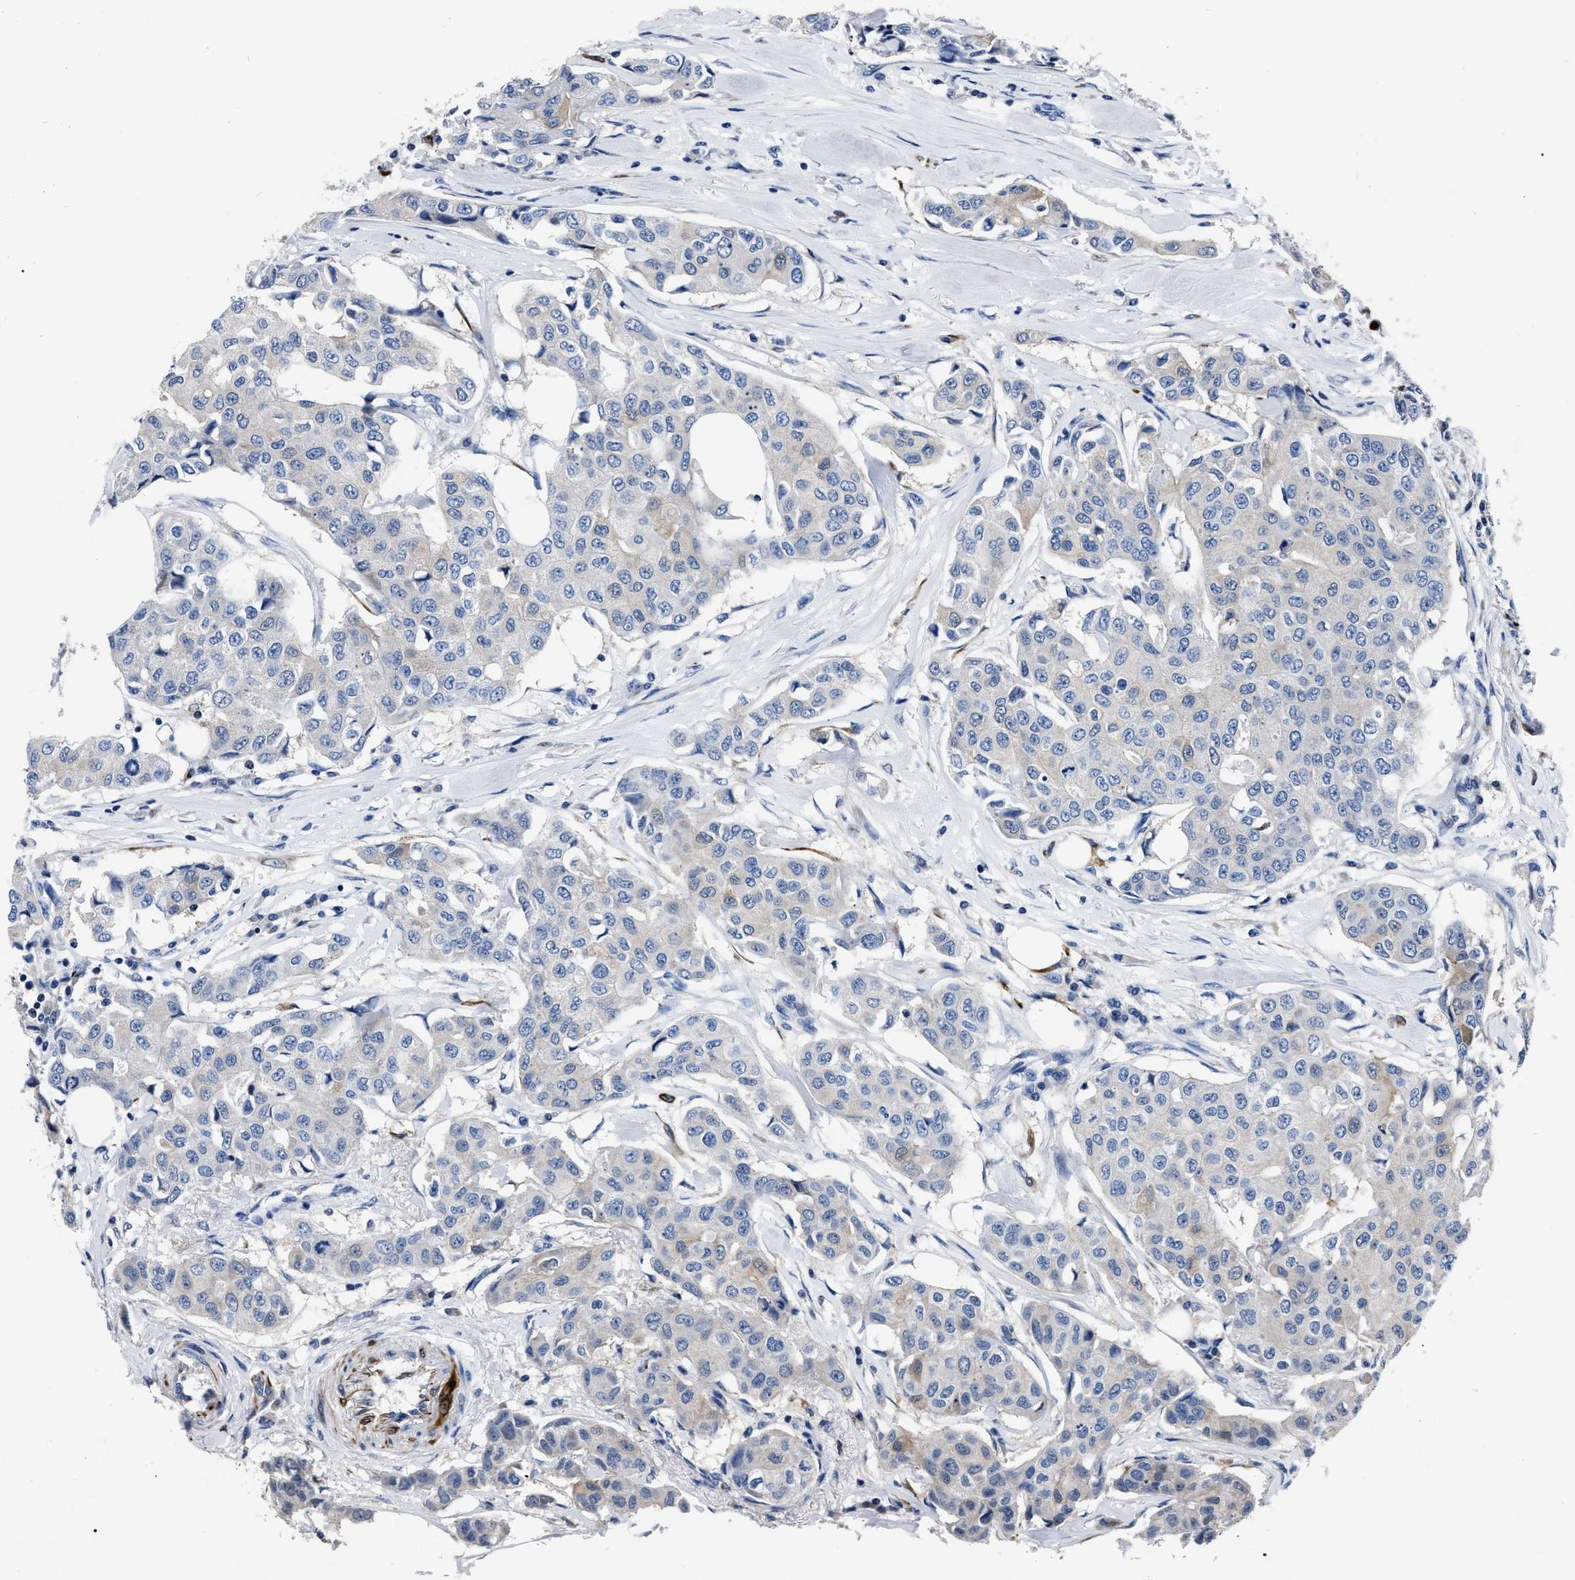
{"staining": {"intensity": "weak", "quantity": "<25%", "location": "cytoplasmic/membranous"}, "tissue": "breast cancer", "cell_type": "Tumor cells", "image_type": "cancer", "snomed": [{"axis": "morphology", "description": "Duct carcinoma"}, {"axis": "topography", "description": "Breast"}], "caption": "IHC histopathology image of human invasive ductal carcinoma (breast) stained for a protein (brown), which shows no staining in tumor cells. Nuclei are stained in blue.", "gene": "OR10G3", "patient": {"sex": "female", "age": 80}}